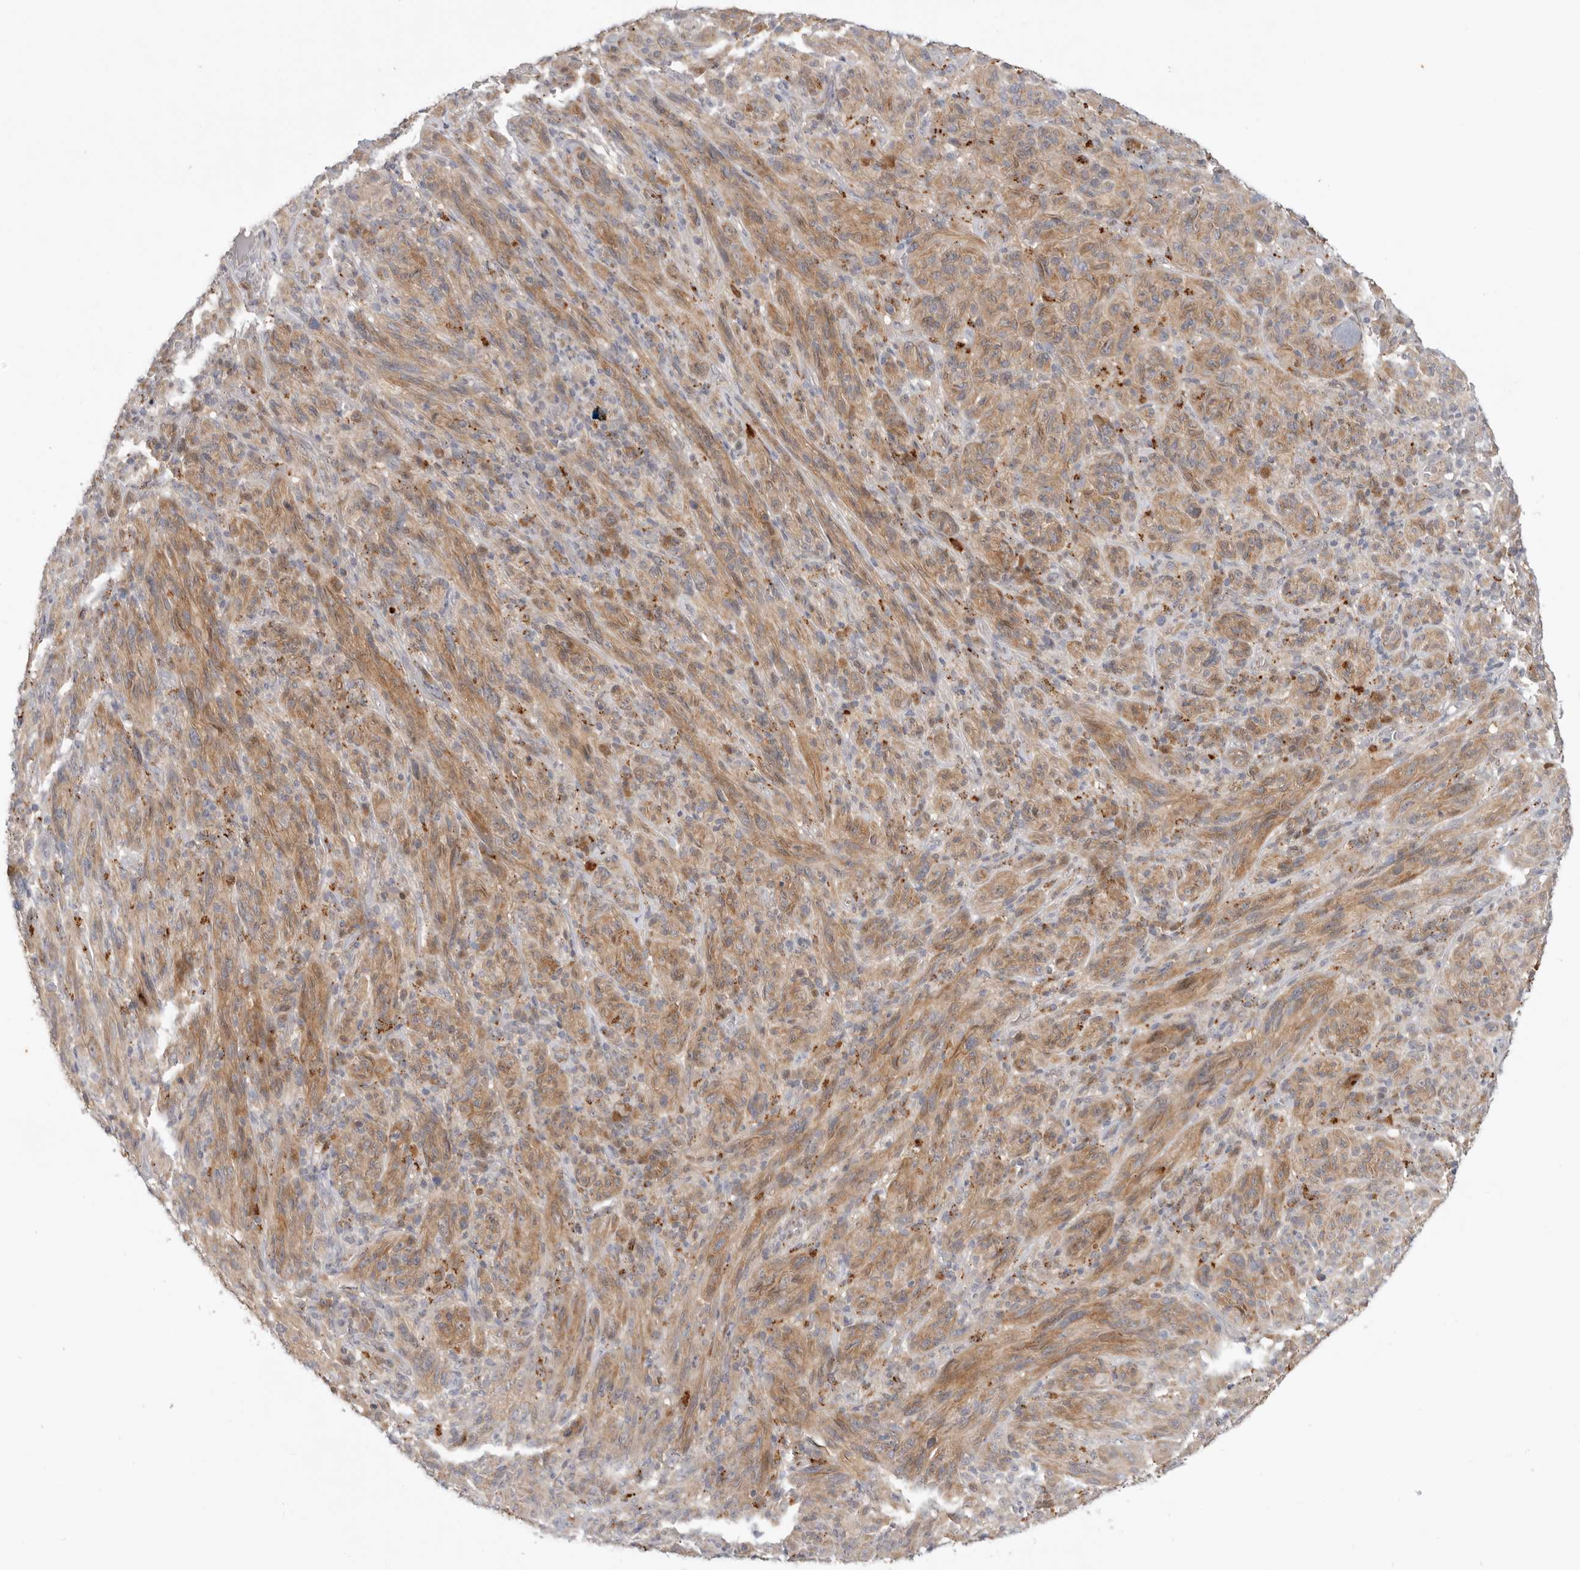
{"staining": {"intensity": "weak", "quantity": ">75%", "location": "cytoplasmic/membranous"}, "tissue": "melanoma", "cell_type": "Tumor cells", "image_type": "cancer", "snomed": [{"axis": "morphology", "description": "Malignant melanoma, NOS"}, {"axis": "topography", "description": "Skin of head"}], "caption": "Protein staining displays weak cytoplasmic/membranous positivity in approximately >75% of tumor cells in malignant melanoma.", "gene": "GNE", "patient": {"sex": "male", "age": 96}}